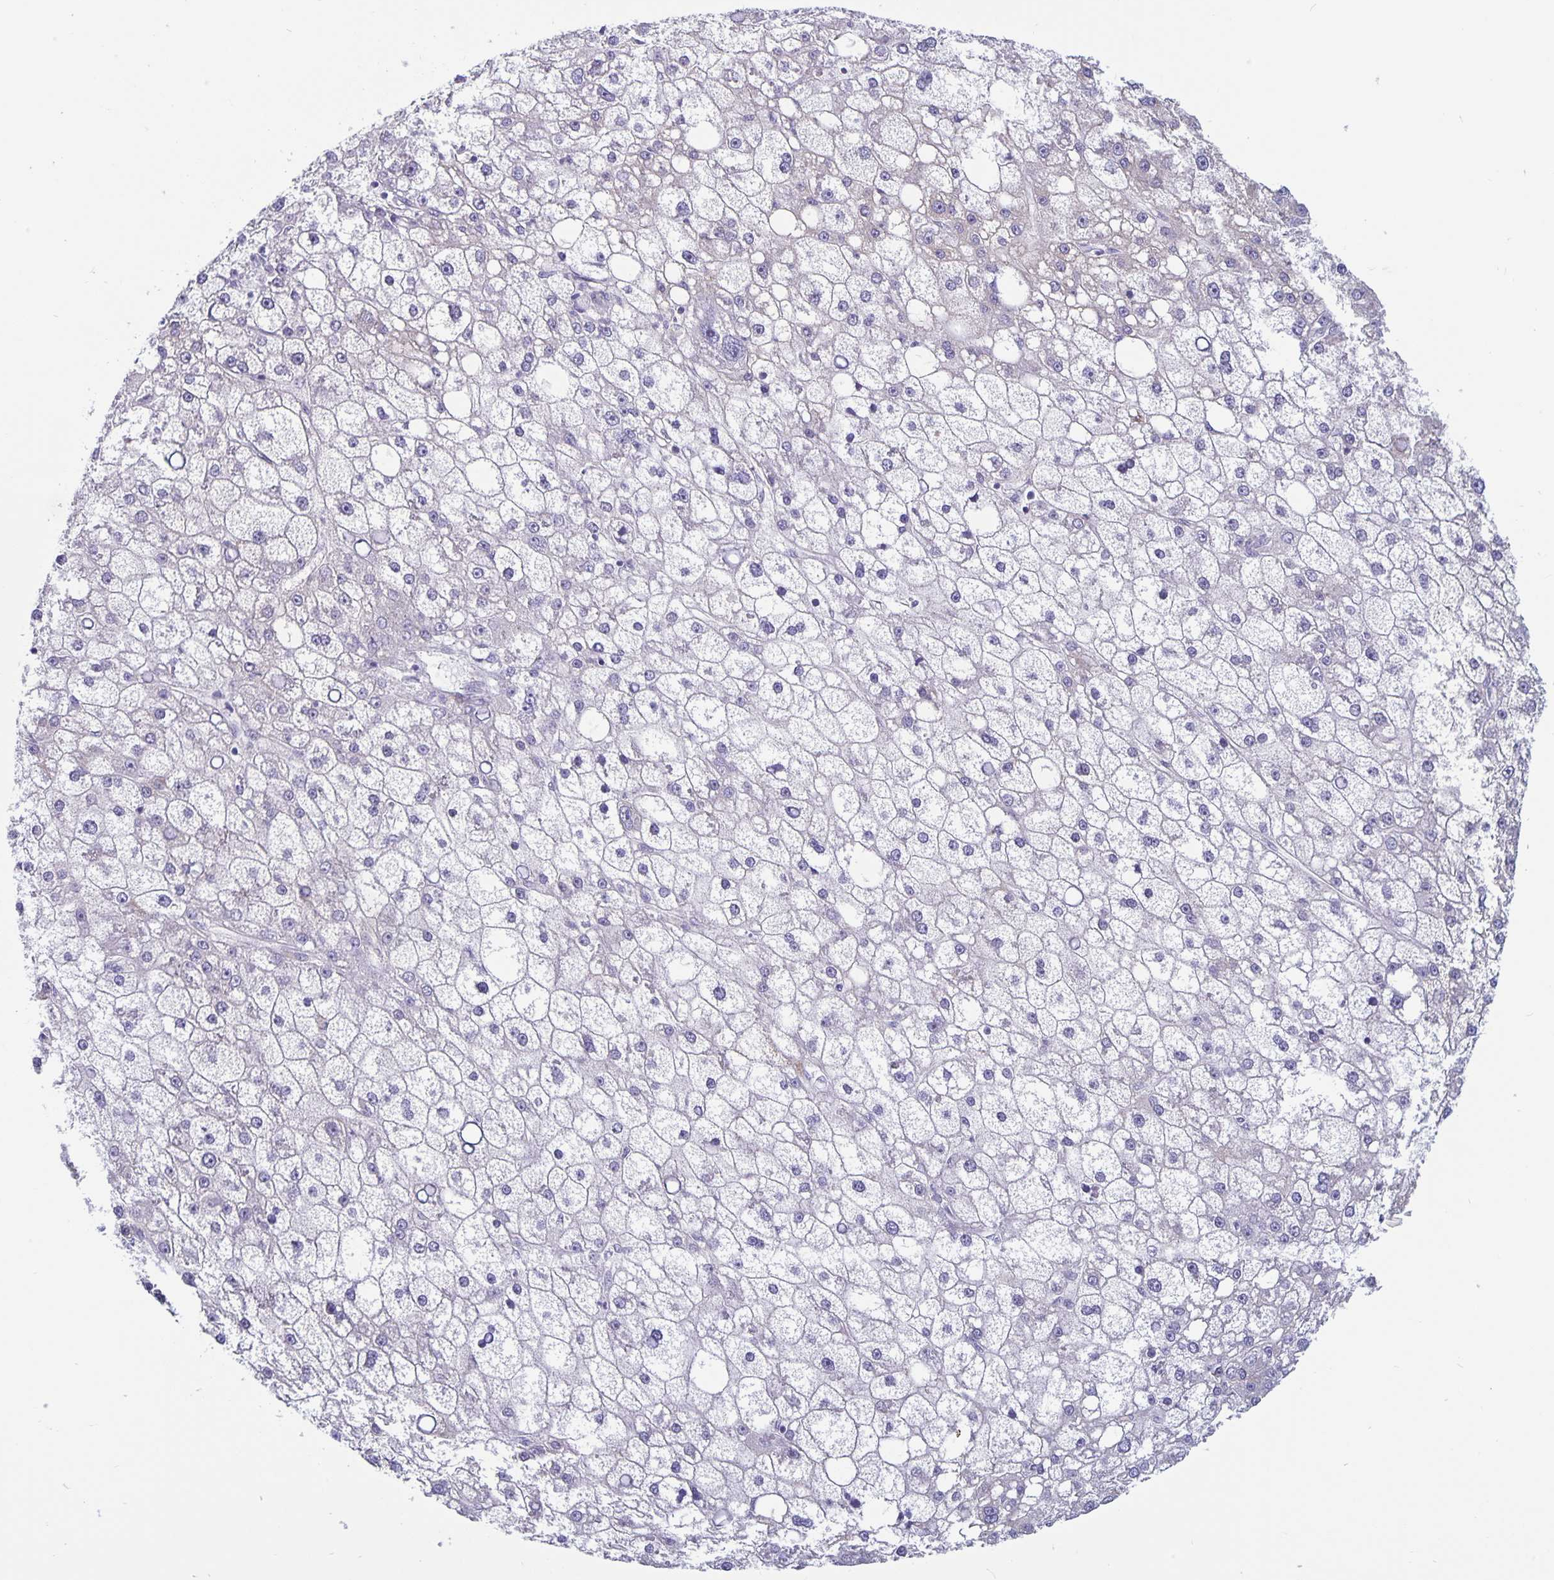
{"staining": {"intensity": "negative", "quantity": "none", "location": "none"}, "tissue": "liver cancer", "cell_type": "Tumor cells", "image_type": "cancer", "snomed": [{"axis": "morphology", "description": "Carcinoma, Hepatocellular, NOS"}, {"axis": "topography", "description": "Liver"}], "caption": "Tumor cells are negative for protein expression in human liver cancer.", "gene": "PLCB3", "patient": {"sex": "male", "age": 67}}